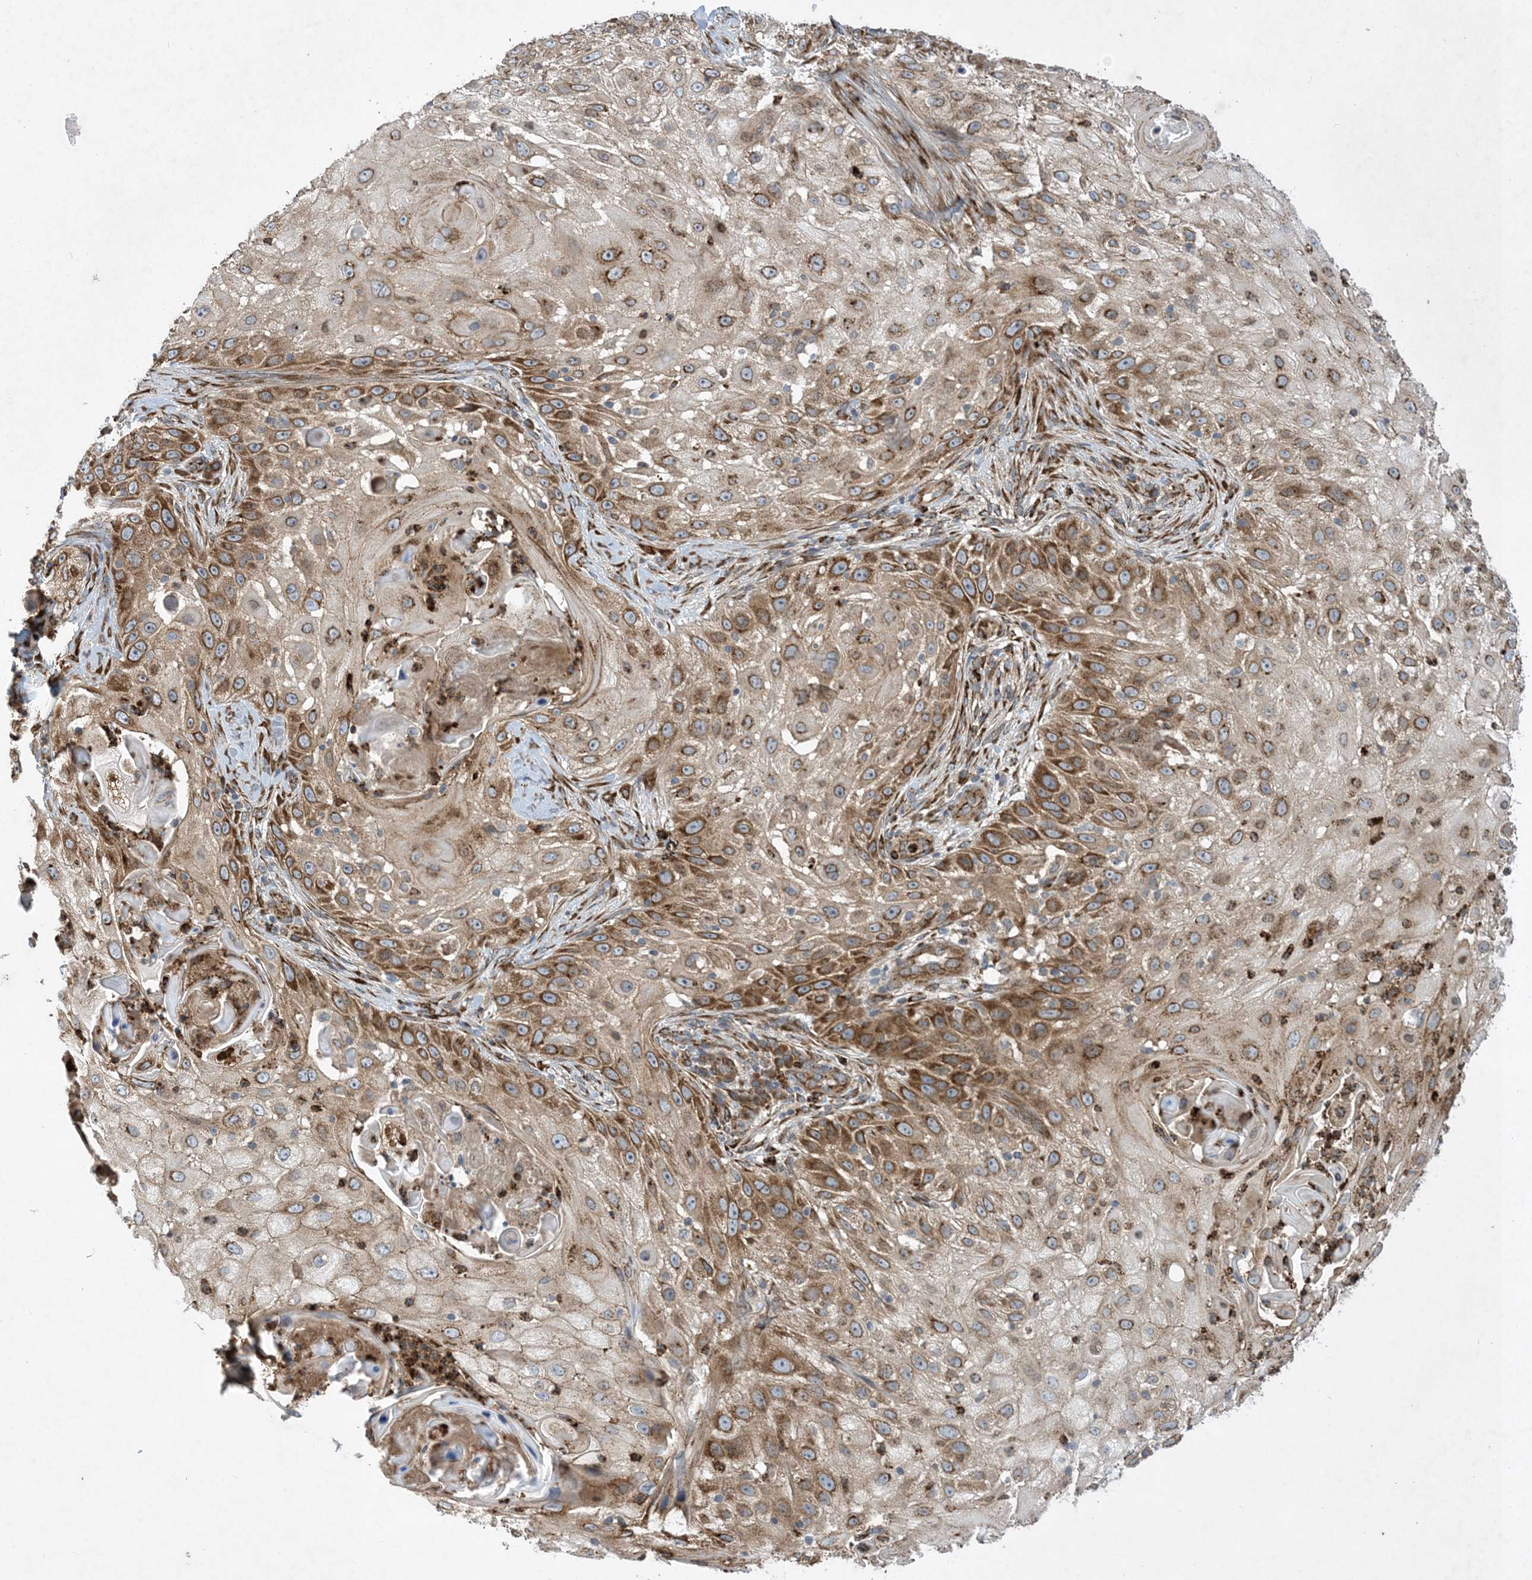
{"staining": {"intensity": "moderate", "quantity": ">75%", "location": "cytoplasmic/membranous"}, "tissue": "skin cancer", "cell_type": "Tumor cells", "image_type": "cancer", "snomed": [{"axis": "morphology", "description": "Squamous cell carcinoma, NOS"}, {"axis": "topography", "description": "Skin"}], "caption": "Immunohistochemistry histopathology image of neoplastic tissue: skin cancer stained using IHC reveals medium levels of moderate protein expression localized specifically in the cytoplasmic/membranous of tumor cells, appearing as a cytoplasmic/membranous brown color.", "gene": "OTOP1", "patient": {"sex": "female", "age": 44}}